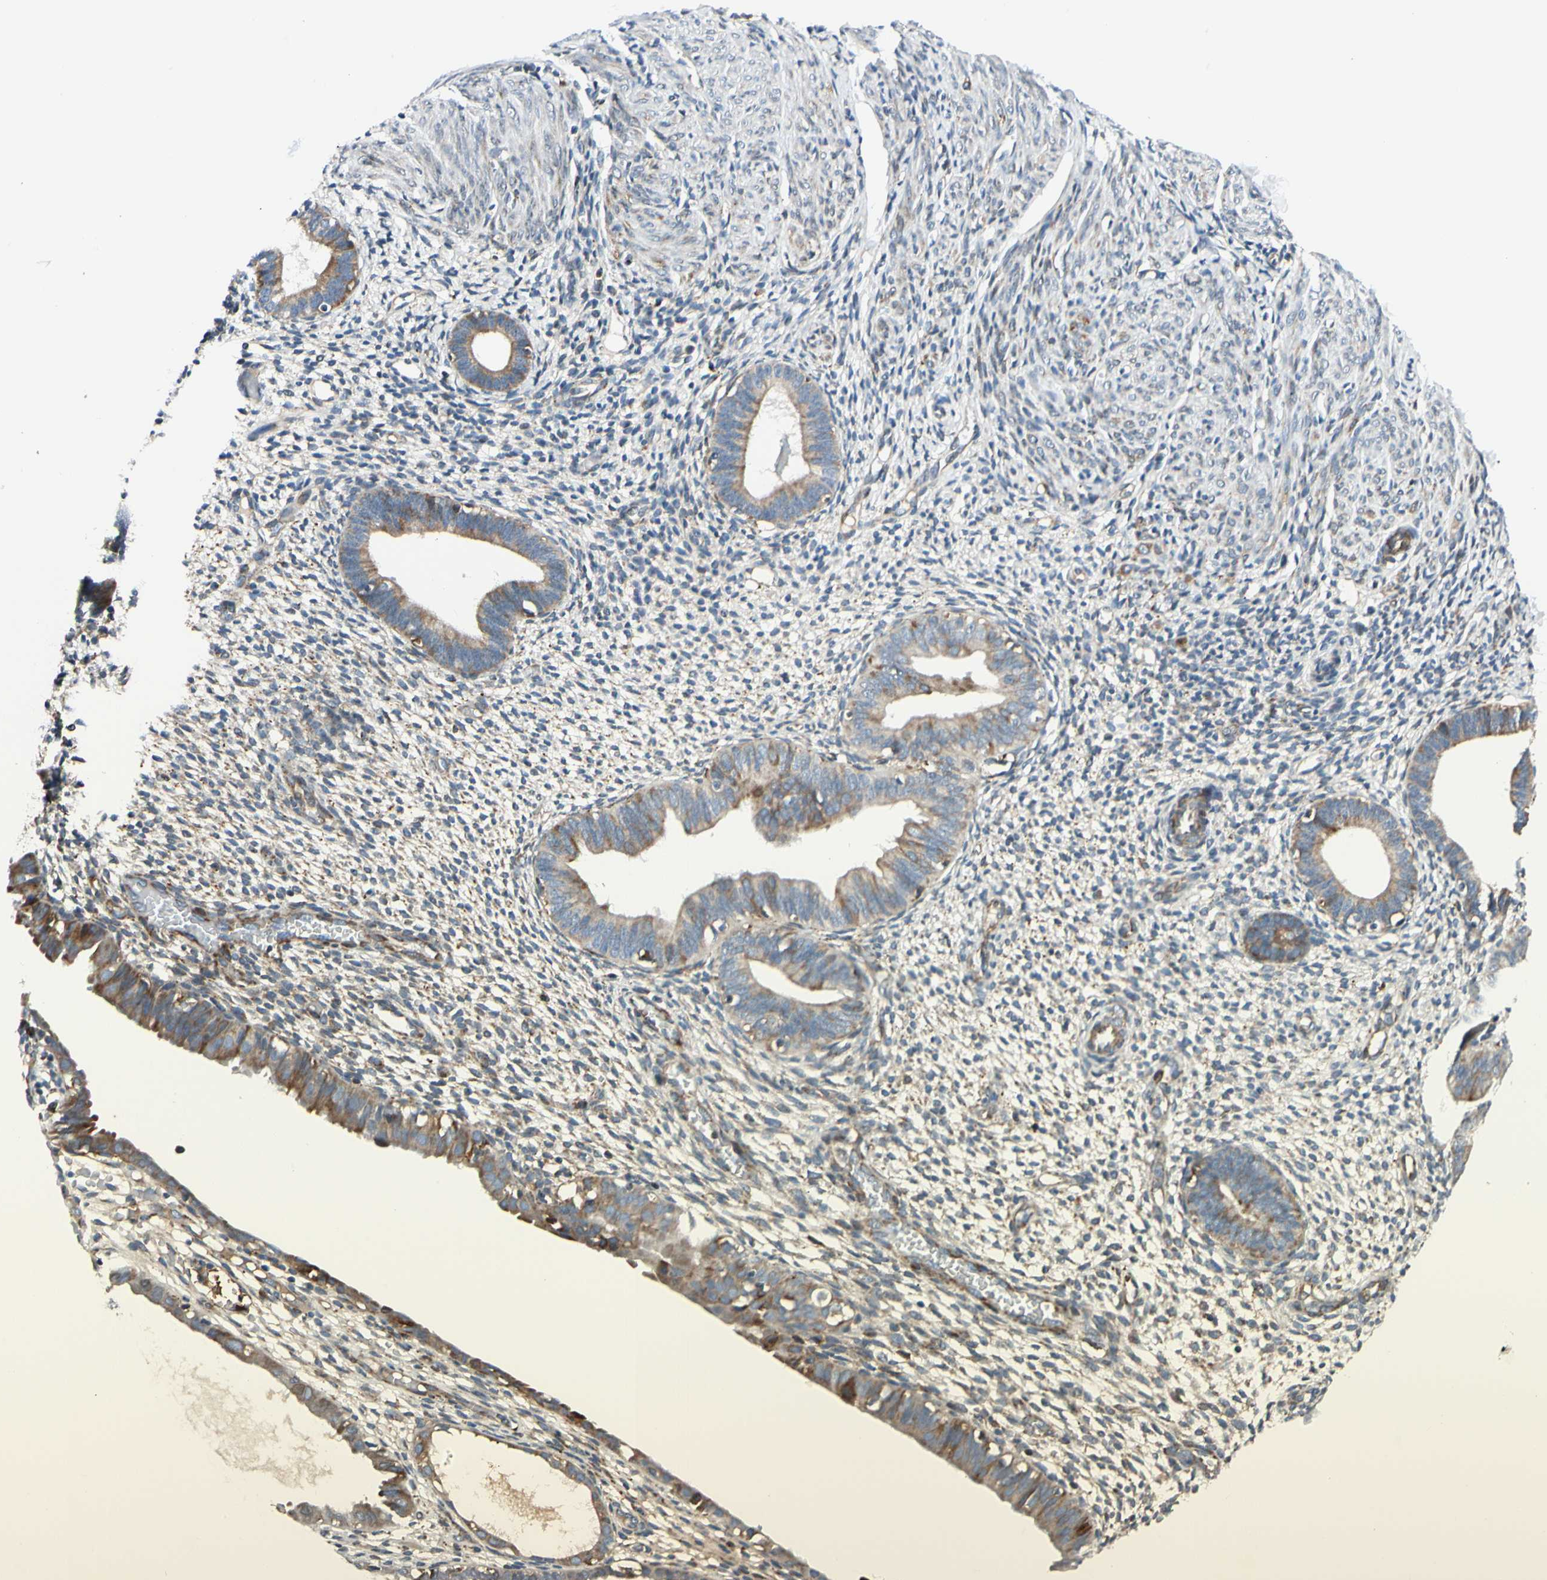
{"staining": {"intensity": "weak", "quantity": "25%-75%", "location": "cytoplasmic/membranous"}, "tissue": "endometrium", "cell_type": "Cells in endometrial stroma", "image_type": "normal", "snomed": [{"axis": "morphology", "description": "Normal tissue, NOS"}, {"axis": "topography", "description": "Endometrium"}], "caption": "Benign endometrium demonstrates weak cytoplasmic/membranous positivity in about 25%-75% of cells in endometrial stroma, visualized by immunohistochemistry. (DAB IHC, brown staining for protein, blue staining for nuclei).", "gene": "MRPL9", "patient": {"sex": "female", "age": 61}}